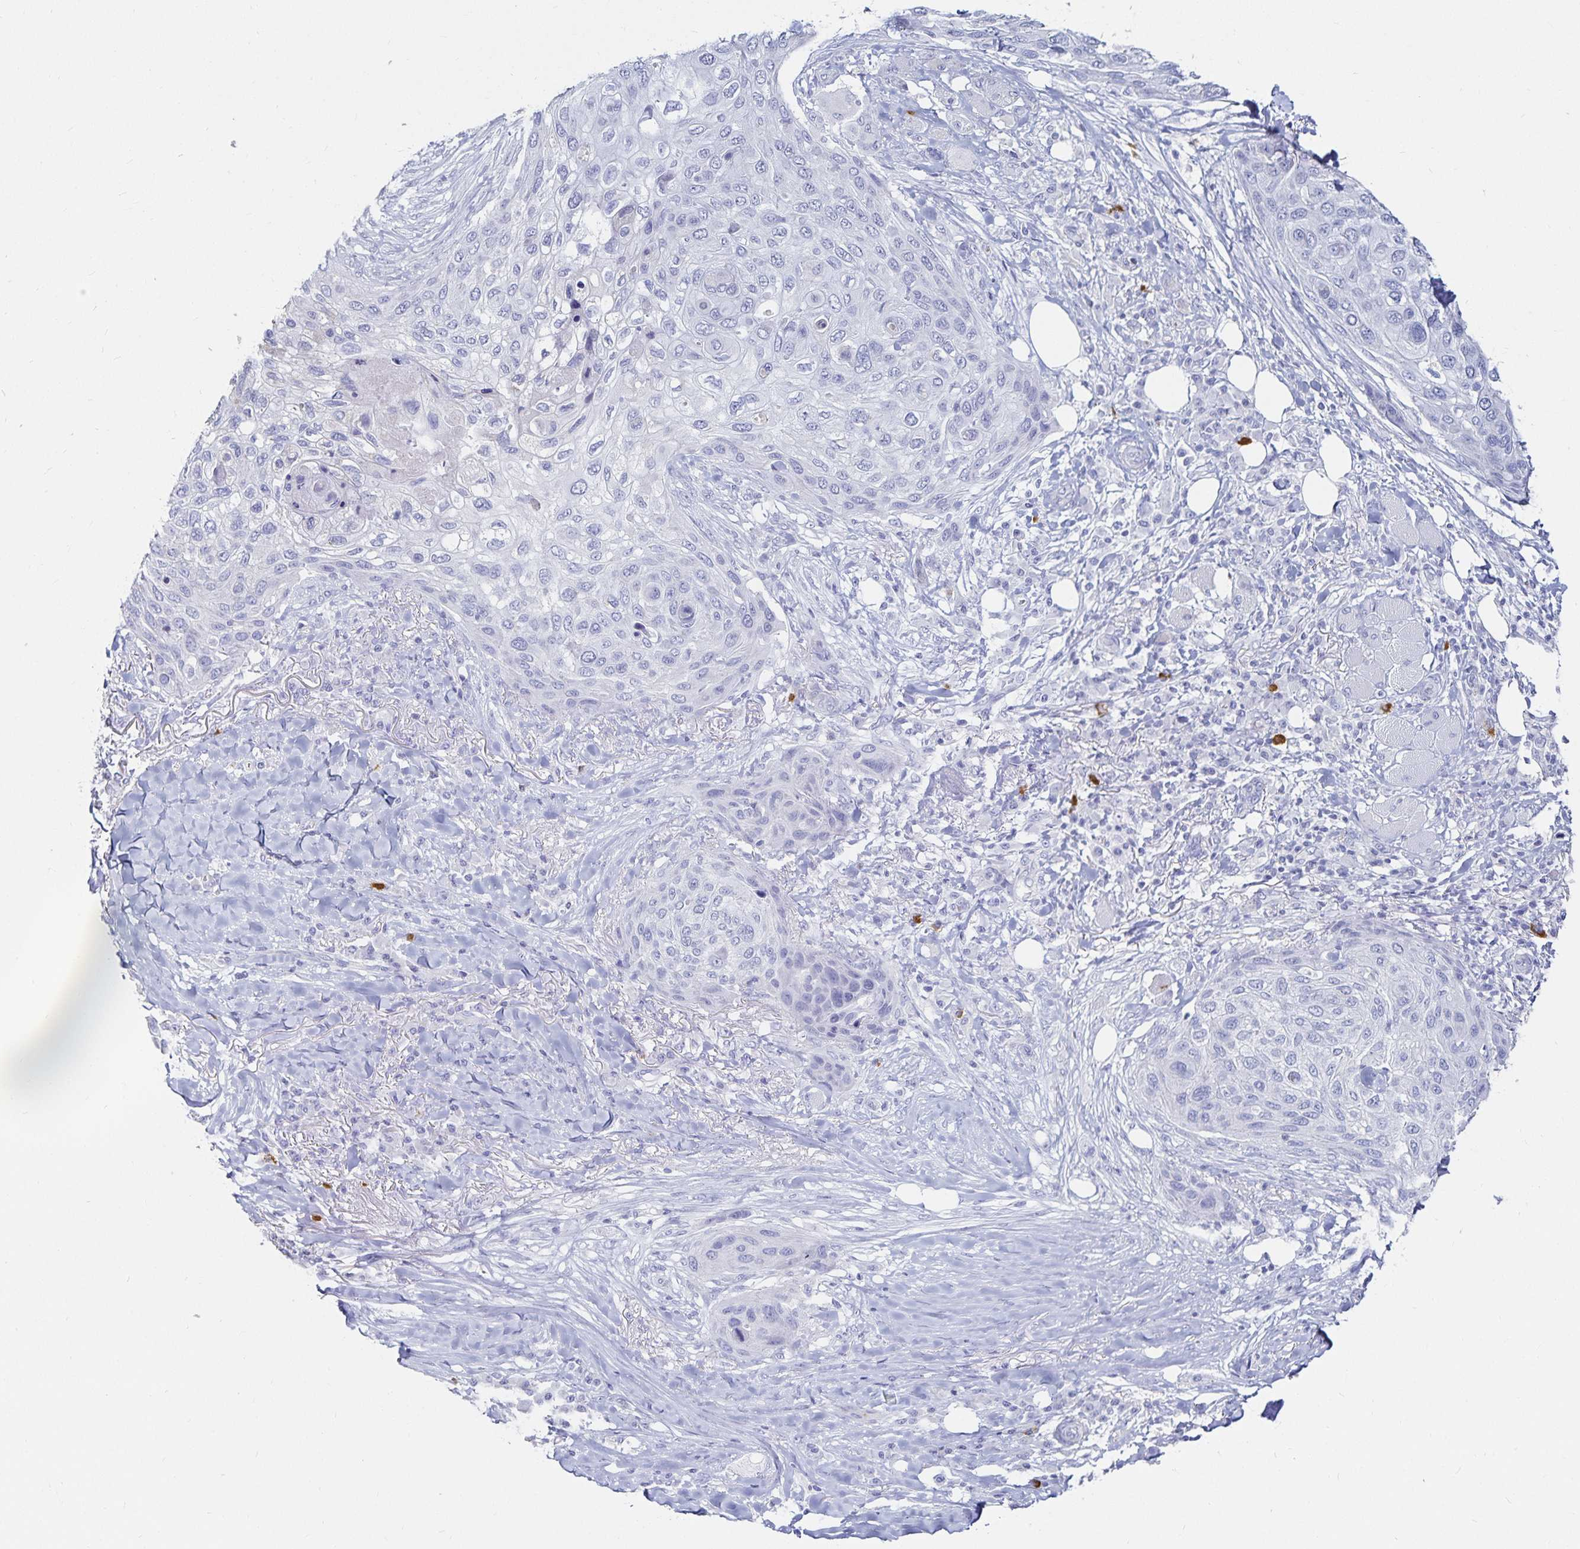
{"staining": {"intensity": "negative", "quantity": "none", "location": "none"}, "tissue": "skin cancer", "cell_type": "Tumor cells", "image_type": "cancer", "snomed": [{"axis": "morphology", "description": "Squamous cell carcinoma, NOS"}, {"axis": "topography", "description": "Skin"}], "caption": "IHC histopathology image of squamous cell carcinoma (skin) stained for a protein (brown), which demonstrates no staining in tumor cells.", "gene": "TNIP1", "patient": {"sex": "female", "age": 87}}